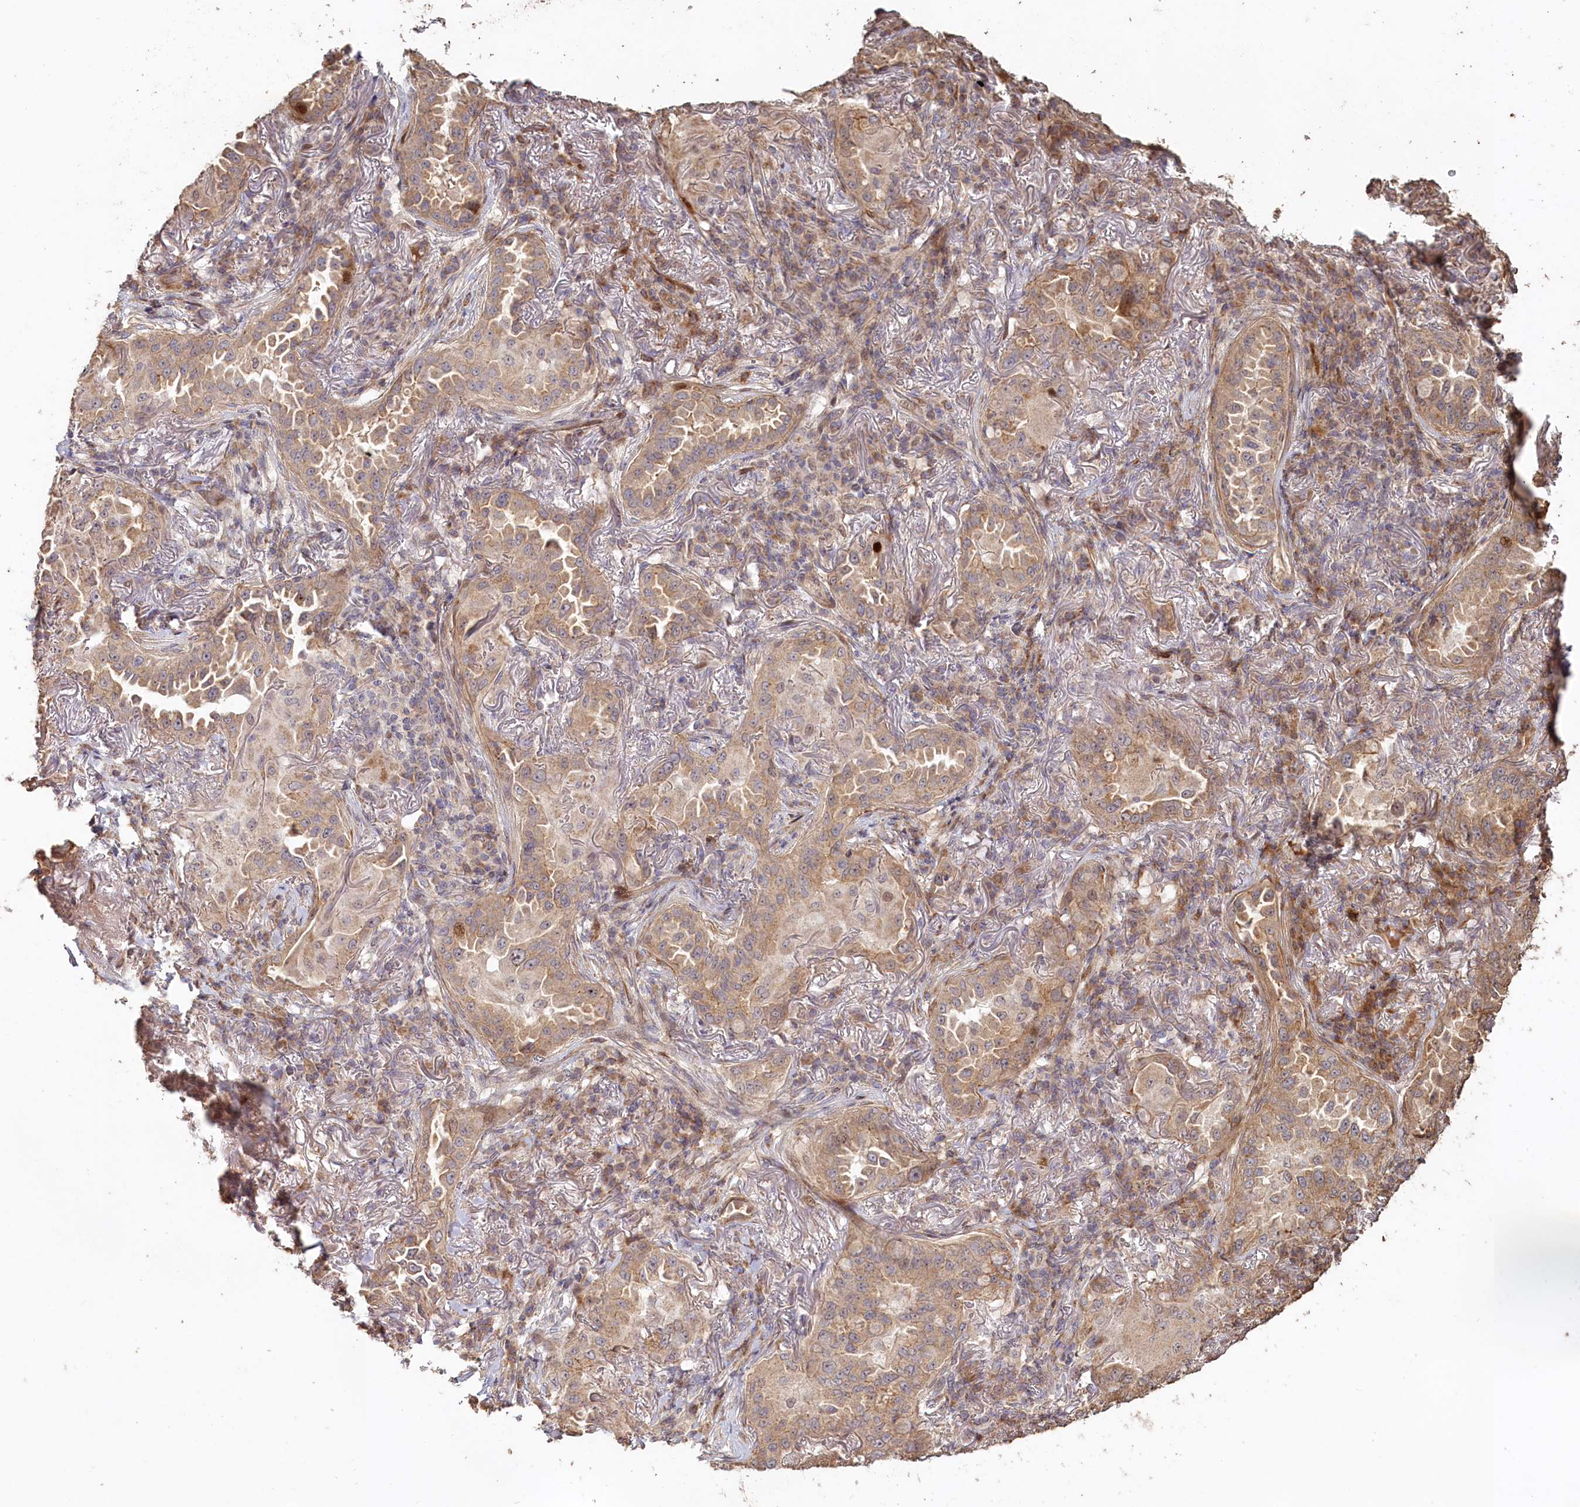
{"staining": {"intensity": "weak", "quantity": ">75%", "location": "cytoplasmic/membranous"}, "tissue": "lung cancer", "cell_type": "Tumor cells", "image_type": "cancer", "snomed": [{"axis": "morphology", "description": "Adenocarcinoma, NOS"}, {"axis": "topography", "description": "Lung"}], "caption": "The histopathology image exhibits a brown stain indicating the presence of a protein in the cytoplasmic/membranous of tumor cells in lung adenocarcinoma. (brown staining indicates protein expression, while blue staining denotes nuclei).", "gene": "HAL", "patient": {"sex": "female", "age": 69}}